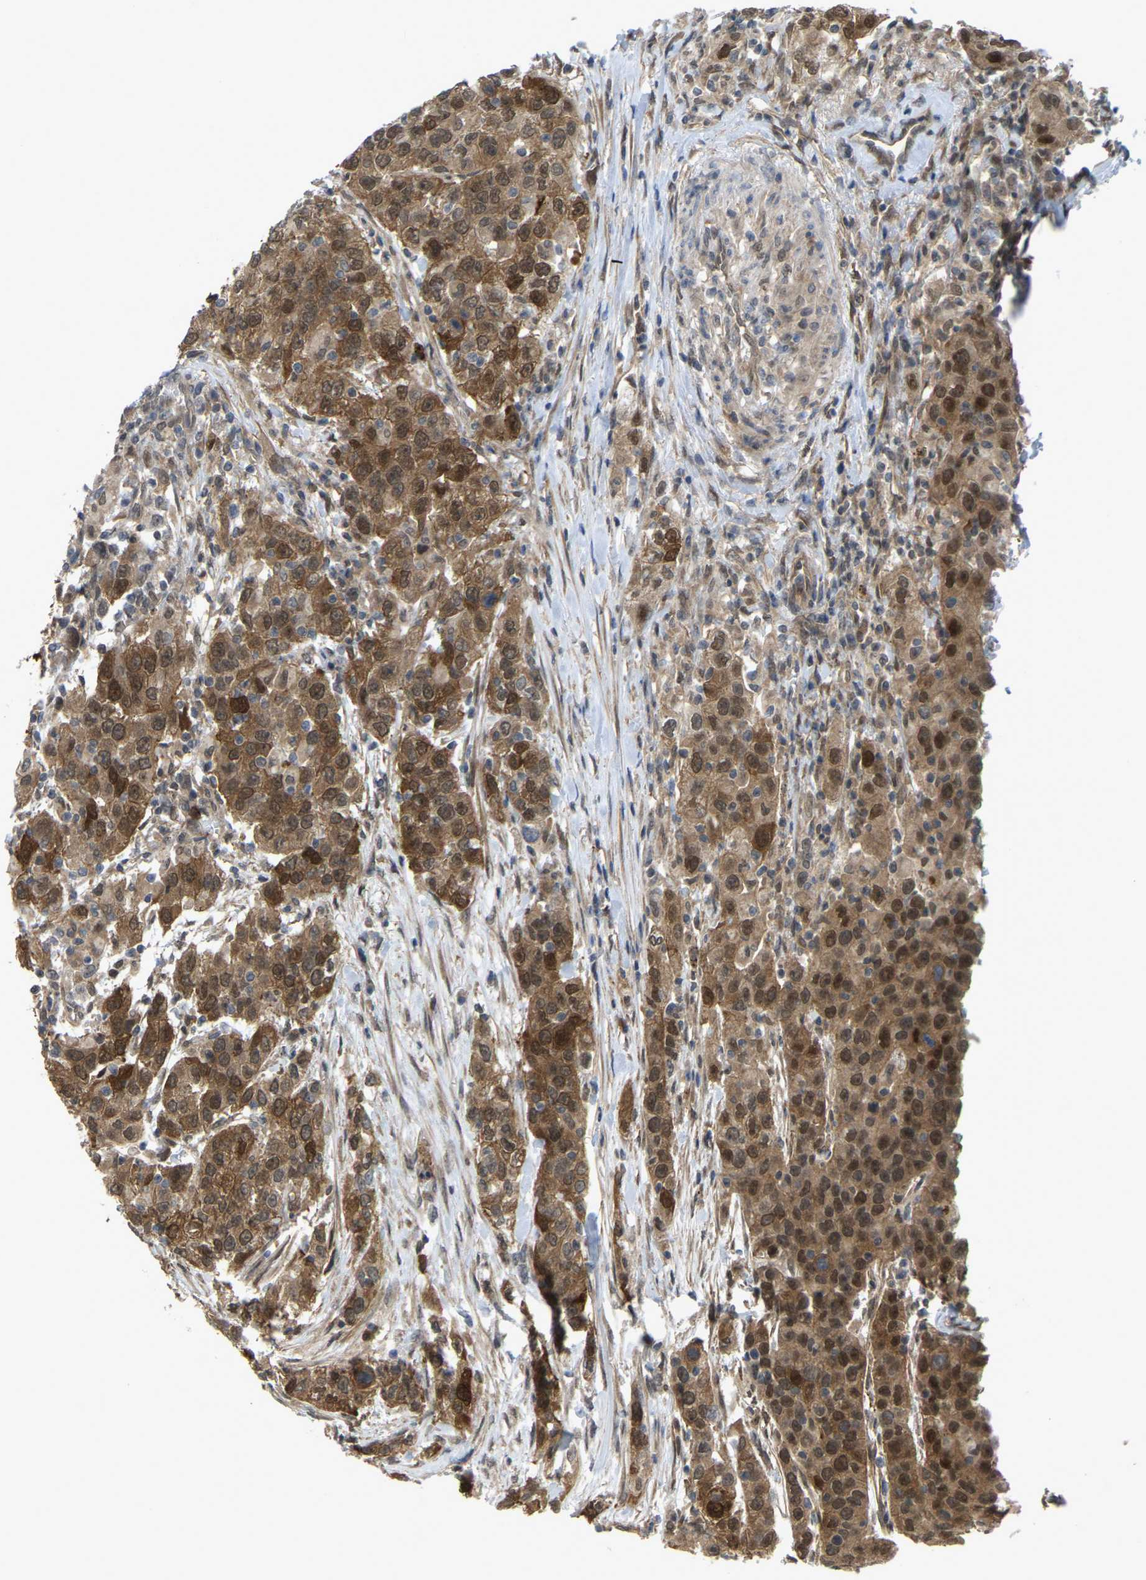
{"staining": {"intensity": "moderate", "quantity": ">75%", "location": "cytoplasmic/membranous,nuclear"}, "tissue": "urothelial cancer", "cell_type": "Tumor cells", "image_type": "cancer", "snomed": [{"axis": "morphology", "description": "Urothelial carcinoma, High grade"}, {"axis": "topography", "description": "Urinary bladder"}], "caption": "Tumor cells exhibit medium levels of moderate cytoplasmic/membranous and nuclear expression in about >75% of cells in human high-grade urothelial carcinoma. (DAB (3,3'-diaminobenzidine) = brown stain, brightfield microscopy at high magnification).", "gene": "SERPINB5", "patient": {"sex": "female", "age": 80}}